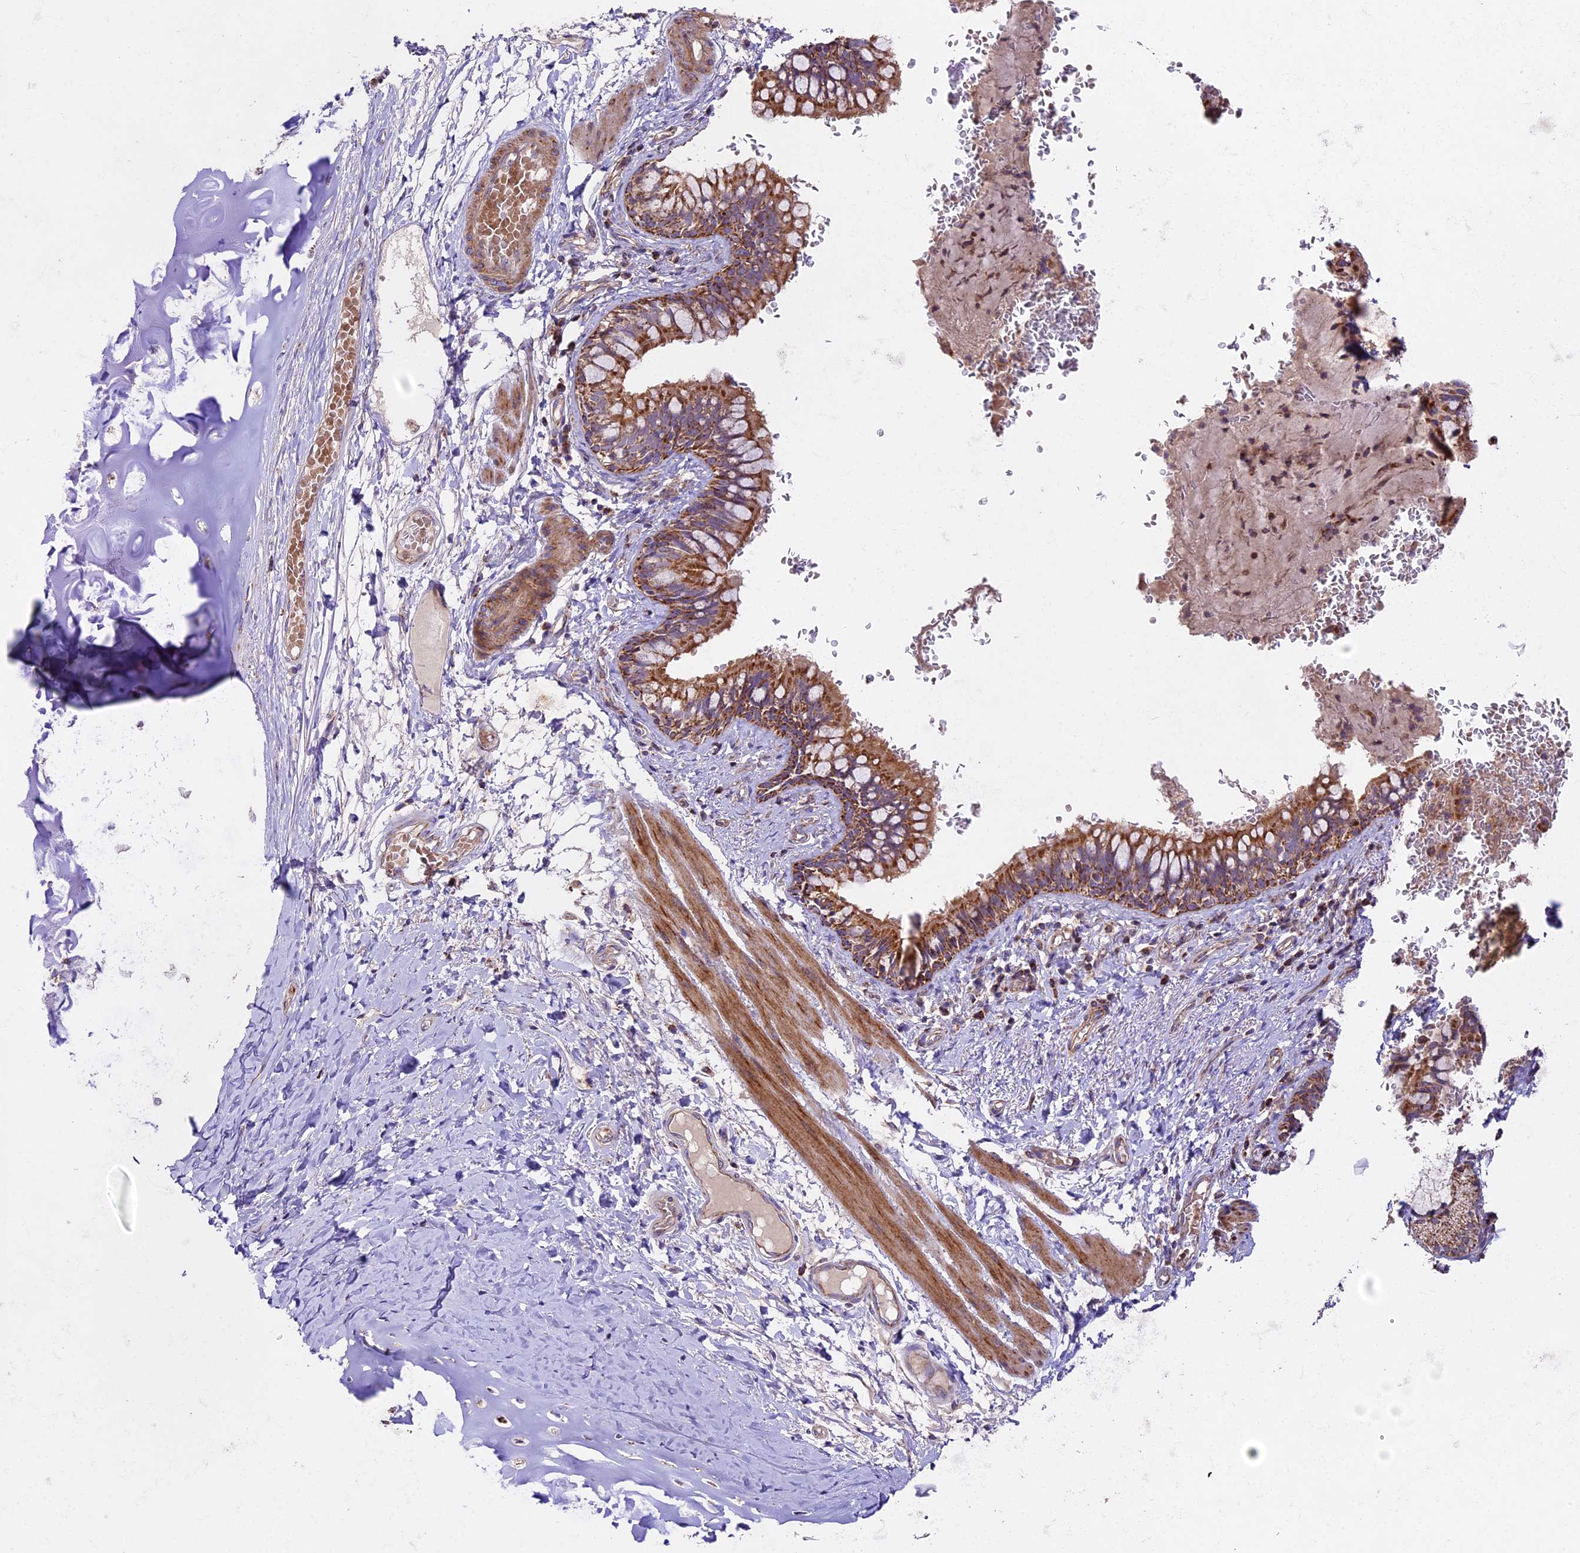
{"staining": {"intensity": "moderate", "quantity": ">75%", "location": "cytoplasmic/membranous"}, "tissue": "bronchus", "cell_type": "Respiratory epithelial cells", "image_type": "normal", "snomed": [{"axis": "morphology", "description": "Normal tissue, NOS"}, {"axis": "topography", "description": "Cartilage tissue"}, {"axis": "topography", "description": "Bronchus"}], "caption": "IHC of benign human bronchus demonstrates medium levels of moderate cytoplasmic/membranous staining in approximately >75% of respiratory epithelial cells. The staining is performed using DAB brown chromogen to label protein expression. The nuclei are counter-stained blue using hematoxylin.", "gene": "NDUFA8", "patient": {"sex": "female", "age": 36}}